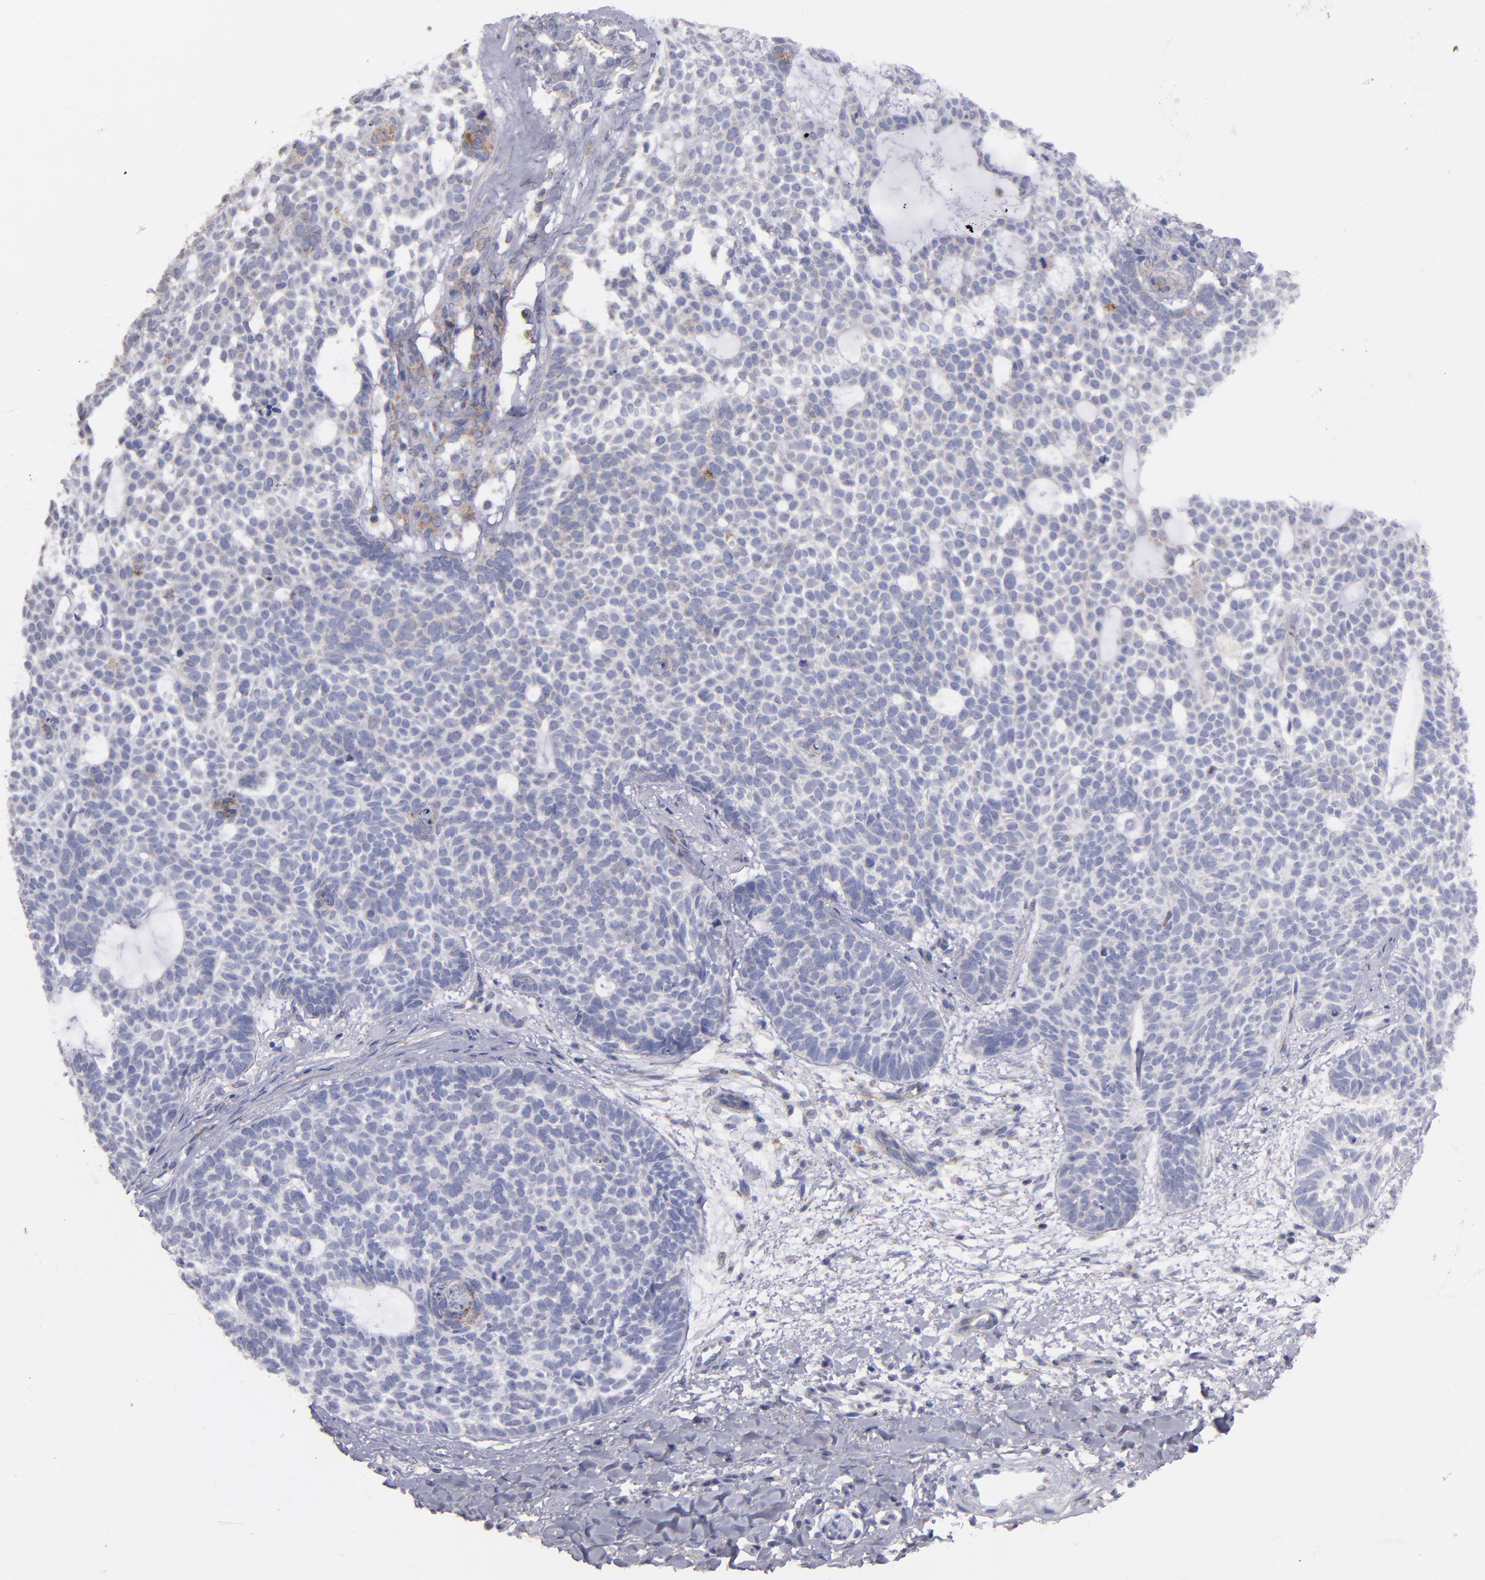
{"staining": {"intensity": "weak", "quantity": "<25%", "location": "cytoplasmic/membranous"}, "tissue": "skin cancer", "cell_type": "Tumor cells", "image_type": "cancer", "snomed": [{"axis": "morphology", "description": "Basal cell carcinoma"}, {"axis": "topography", "description": "Skin"}], "caption": "High magnification brightfield microscopy of basal cell carcinoma (skin) stained with DAB (brown) and counterstained with hematoxylin (blue): tumor cells show no significant expression. Nuclei are stained in blue.", "gene": "CLTA", "patient": {"sex": "male", "age": 75}}